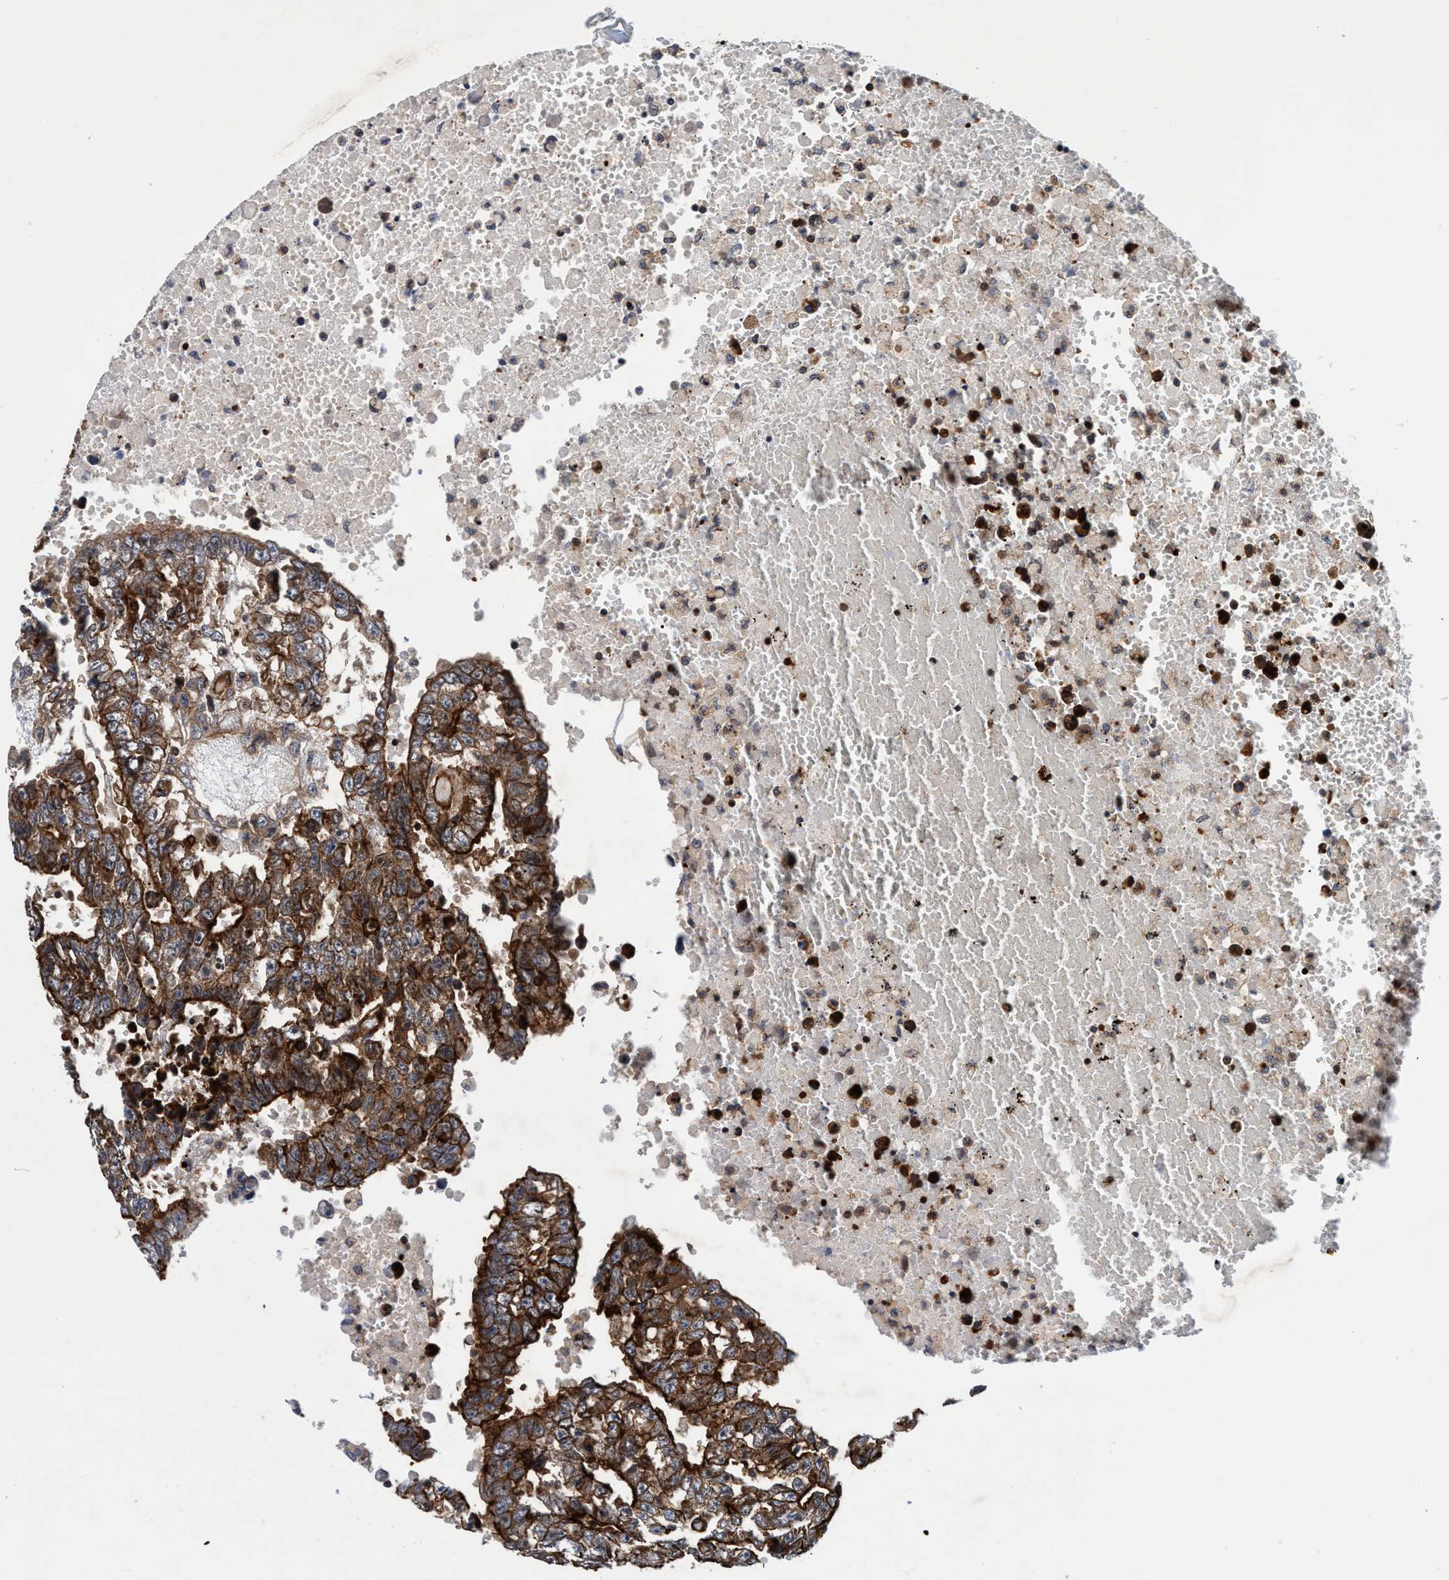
{"staining": {"intensity": "strong", "quantity": ">75%", "location": "cytoplasmic/membranous"}, "tissue": "testis cancer", "cell_type": "Tumor cells", "image_type": "cancer", "snomed": [{"axis": "morphology", "description": "Carcinoma, Embryonal, NOS"}, {"axis": "topography", "description": "Testis"}], "caption": "Human testis embryonal carcinoma stained with a brown dye displays strong cytoplasmic/membranous positive staining in about >75% of tumor cells.", "gene": "MCM3AP", "patient": {"sex": "male", "age": 25}}